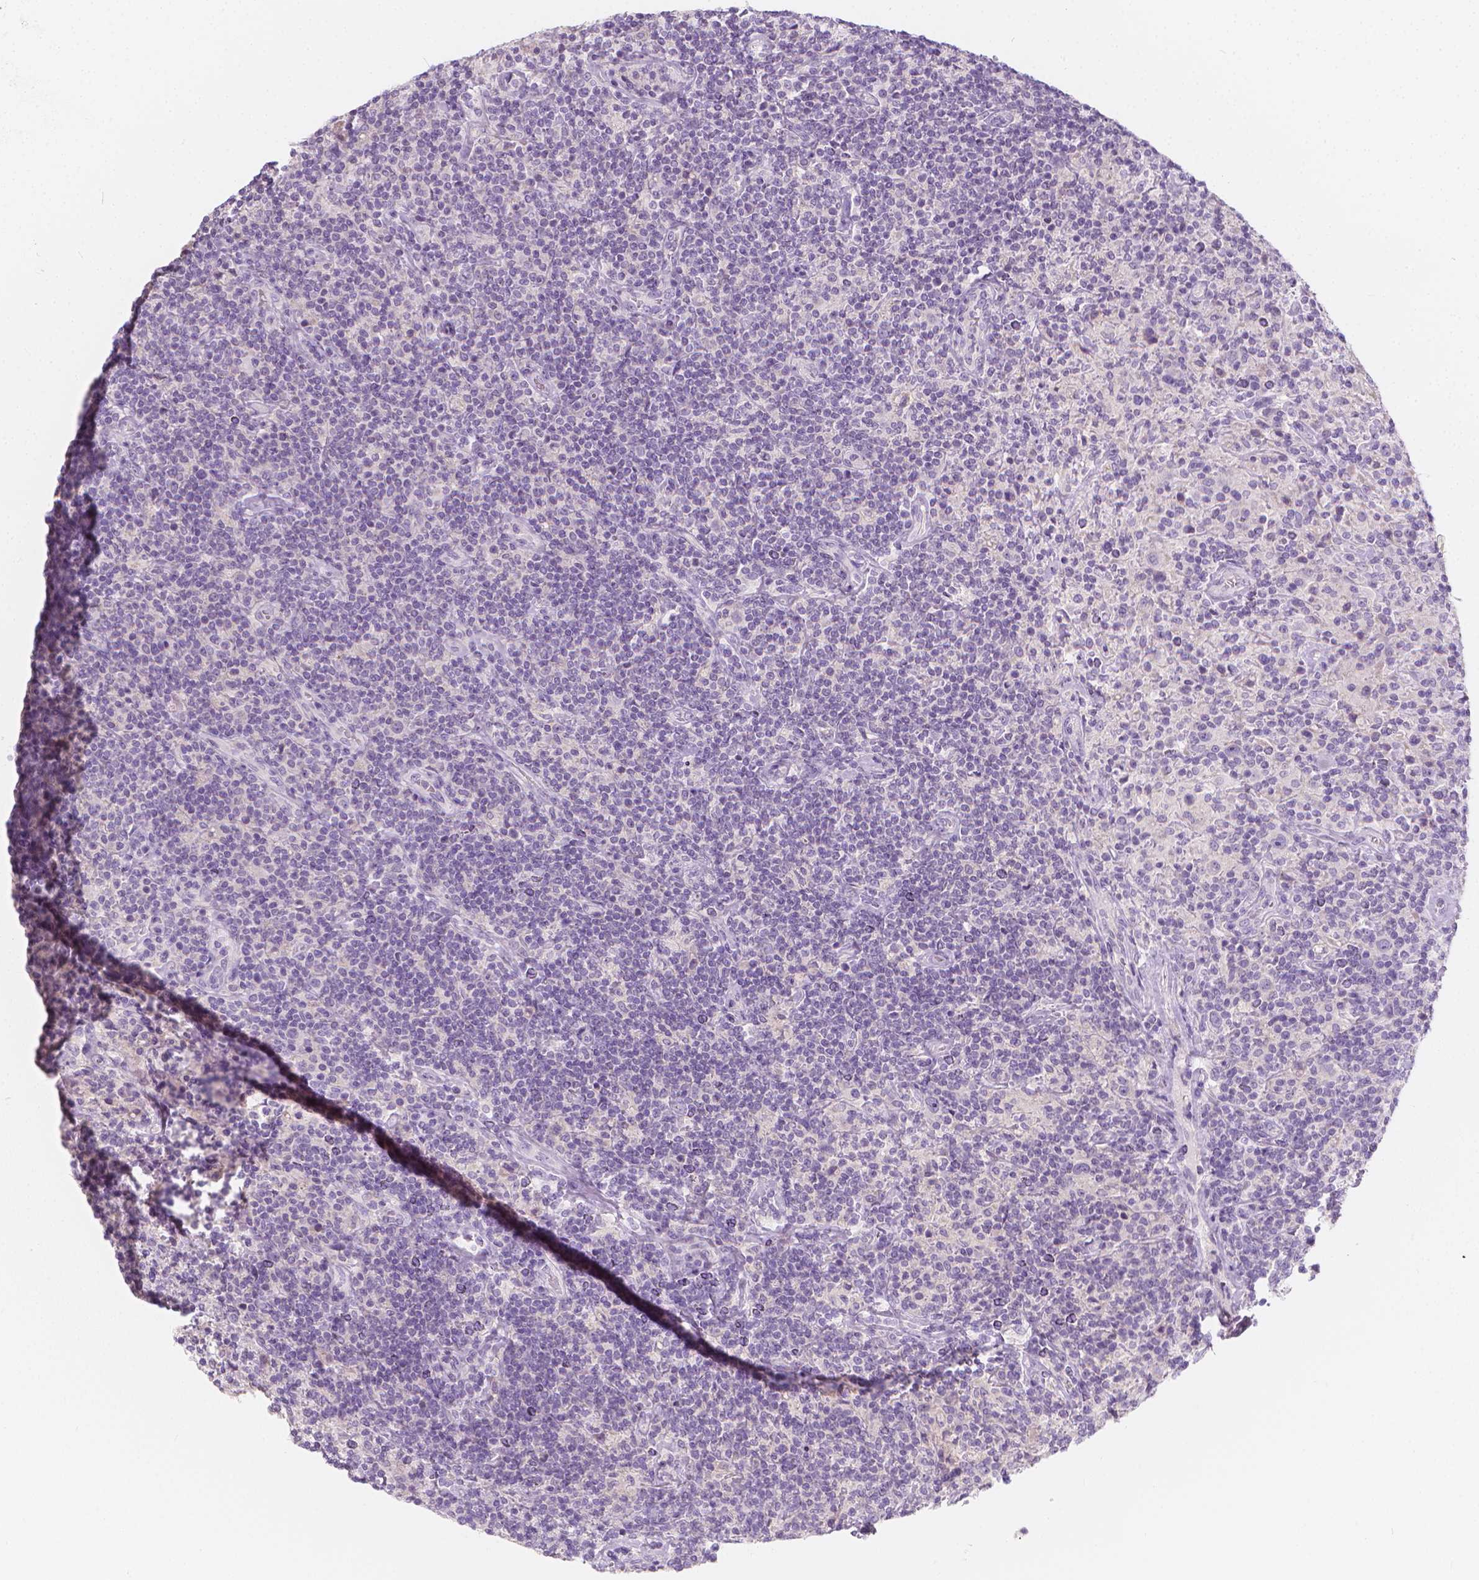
{"staining": {"intensity": "negative", "quantity": "none", "location": "none"}, "tissue": "lymphoma", "cell_type": "Tumor cells", "image_type": "cancer", "snomed": [{"axis": "morphology", "description": "Hodgkin's disease, NOS"}, {"axis": "topography", "description": "Lymph node"}], "caption": "This is a histopathology image of immunohistochemistry (IHC) staining of lymphoma, which shows no expression in tumor cells.", "gene": "RBFOX1", "patient": {"sex": "male", "age": 70}}